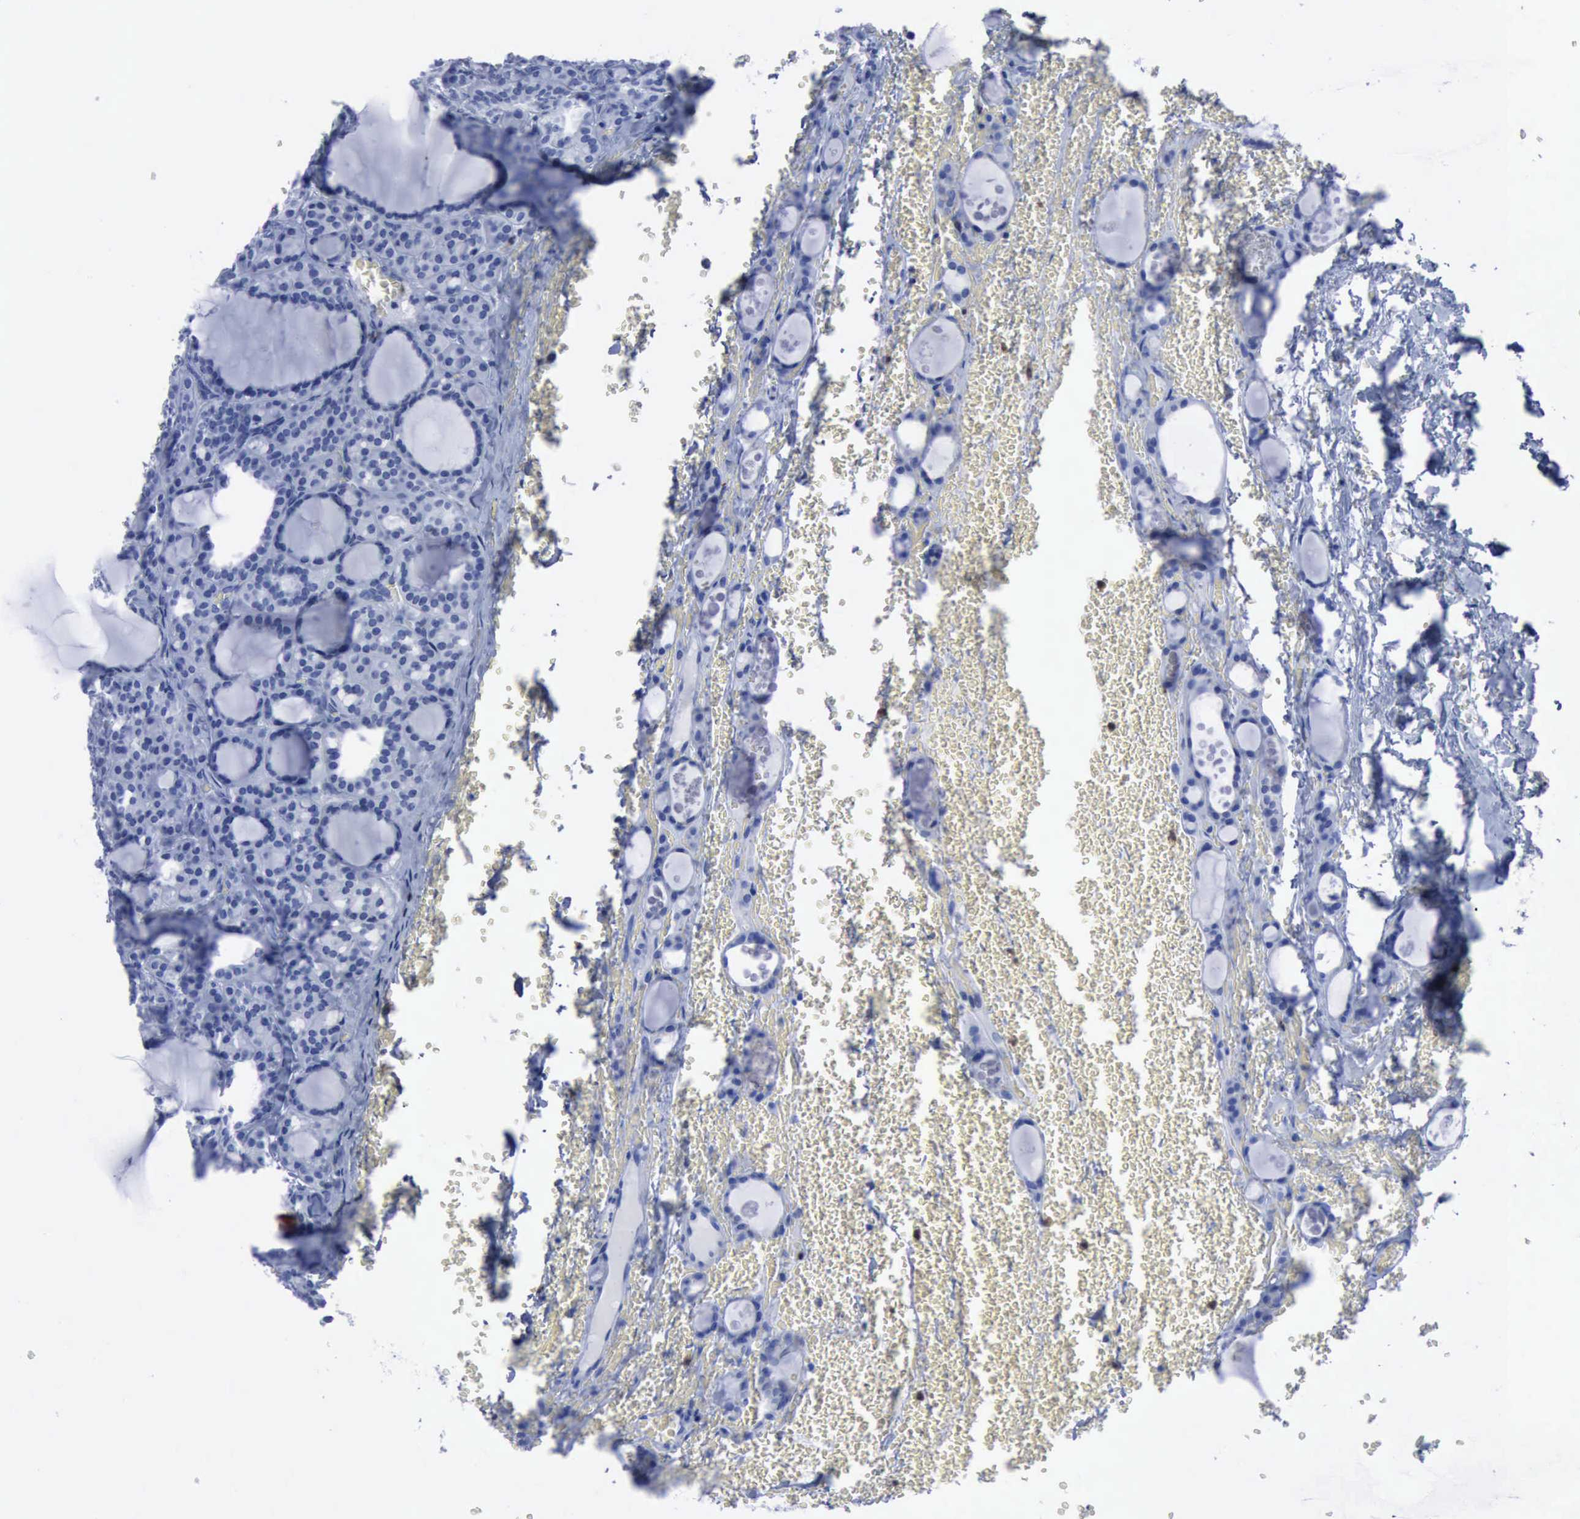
{"staining": {"intensity": "negative", "quantity": "none", "location": "none"}, "tissue": "thyroid cancer", "cell_type": "Tumor cells", "image_type": "cancer", "snomed": [{"axis": "morphology", "description": "Follicular adenoma carcinoma, NOS"}, {"axis": "topography", "description": "Thyroid gland"}], "caption": "Thyroid cancer stained for a protein using IHC demonstrates no staining tumor cells.", "gene": "CSTA", "patient": {"sex": "female", "age": 71}}